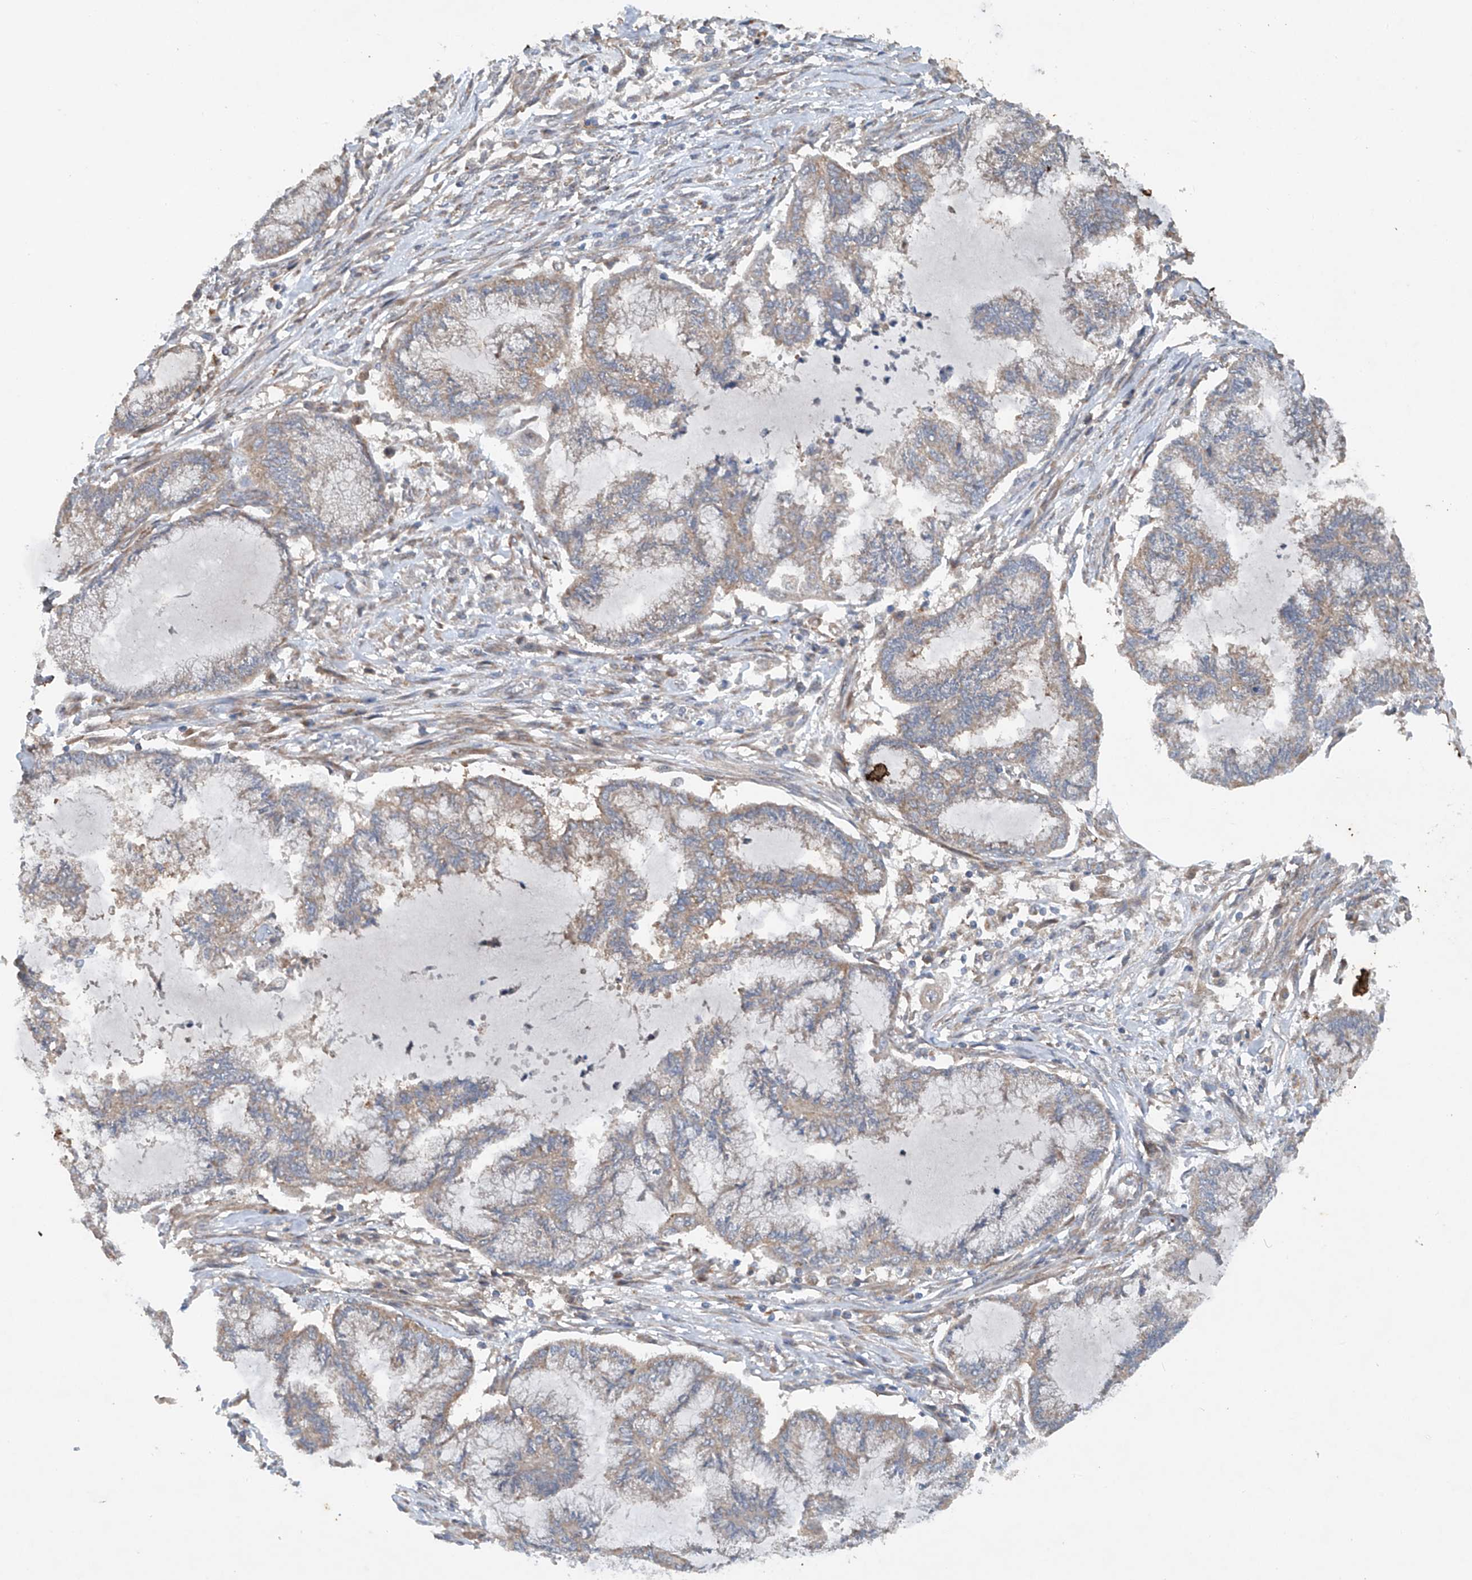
{"staining": {"intensity": "weak", "quantity": "25%-75%", "location": "cytoplasmic/membranous"}, "tissue": "endometrial cancer", "cell_type": "Tumor cells", "image_type": "cancer", "snomed": [{"axis": "morphology", "description": "Adenocarcinoma, NOS"}, {"axis": "topography", "description": "Endometrium"}], "caption": "This photomicrograph shows immunohistochemistry (IHC) staining of endometrial adenocarcinoma, with low weak cytoplasmic/membranous staining in about 25%-75% of tumor cells.", "gene": "CEP85L", "patient": {"sex": "female", "age": 86}}